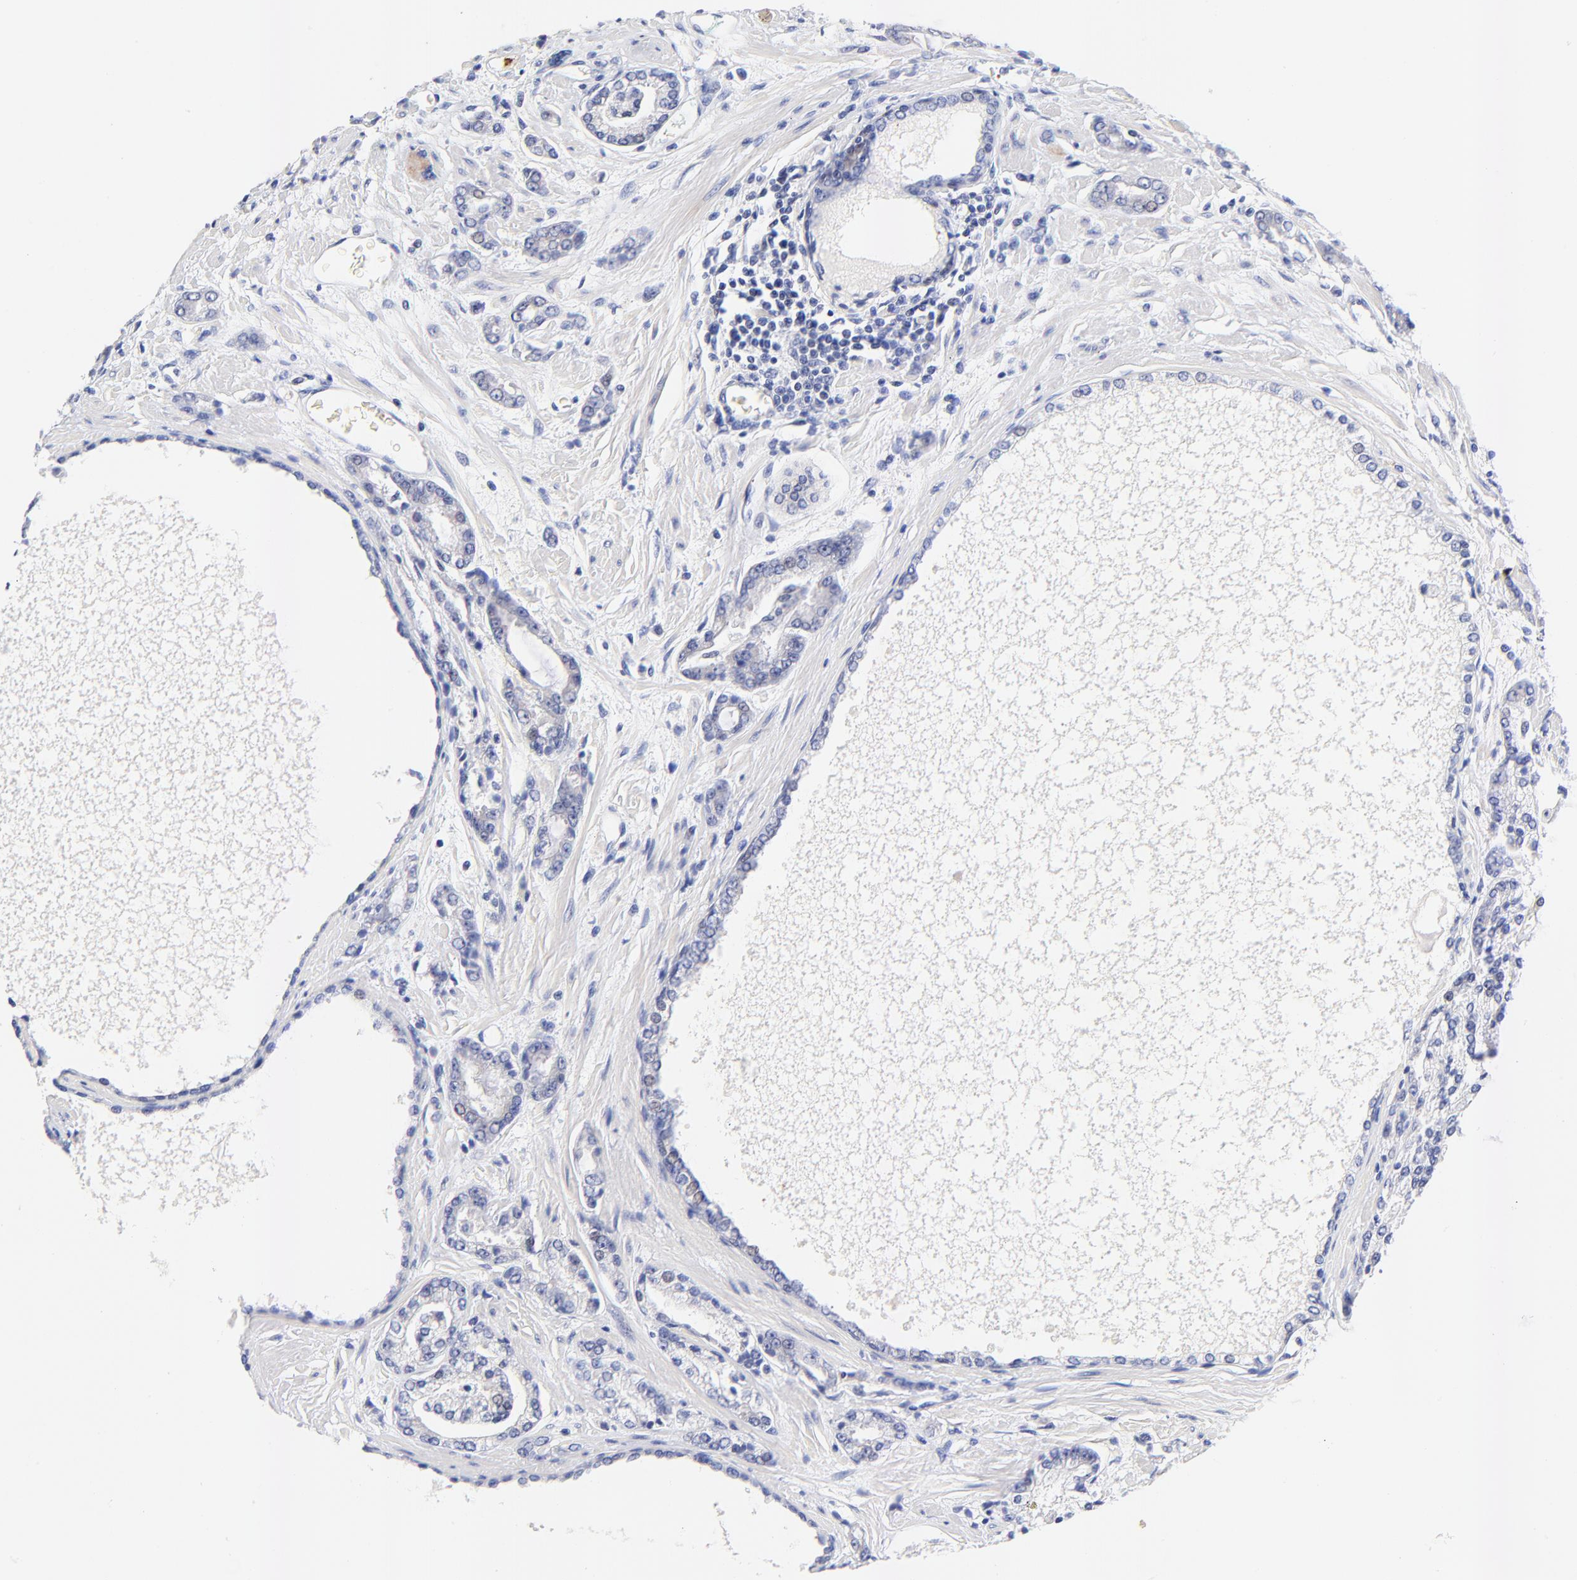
{"staining": {"intensity": "negative", "quantity": "none", "location": "none"}, "tissue": "prostate cancer", "cell_type": "Tumor cells", "image_type": "cancer", "snomed": [{"axis": "morphology", "description": "Adenocarcinoma, High grade"}, {"axis": "topography", "description": "Prostate"}], "caption": "Tumor cells show no significant protein positivity in prostate cancer.", "gene": "FAM117B", "patient": {"sex": "male", "age": 71}}